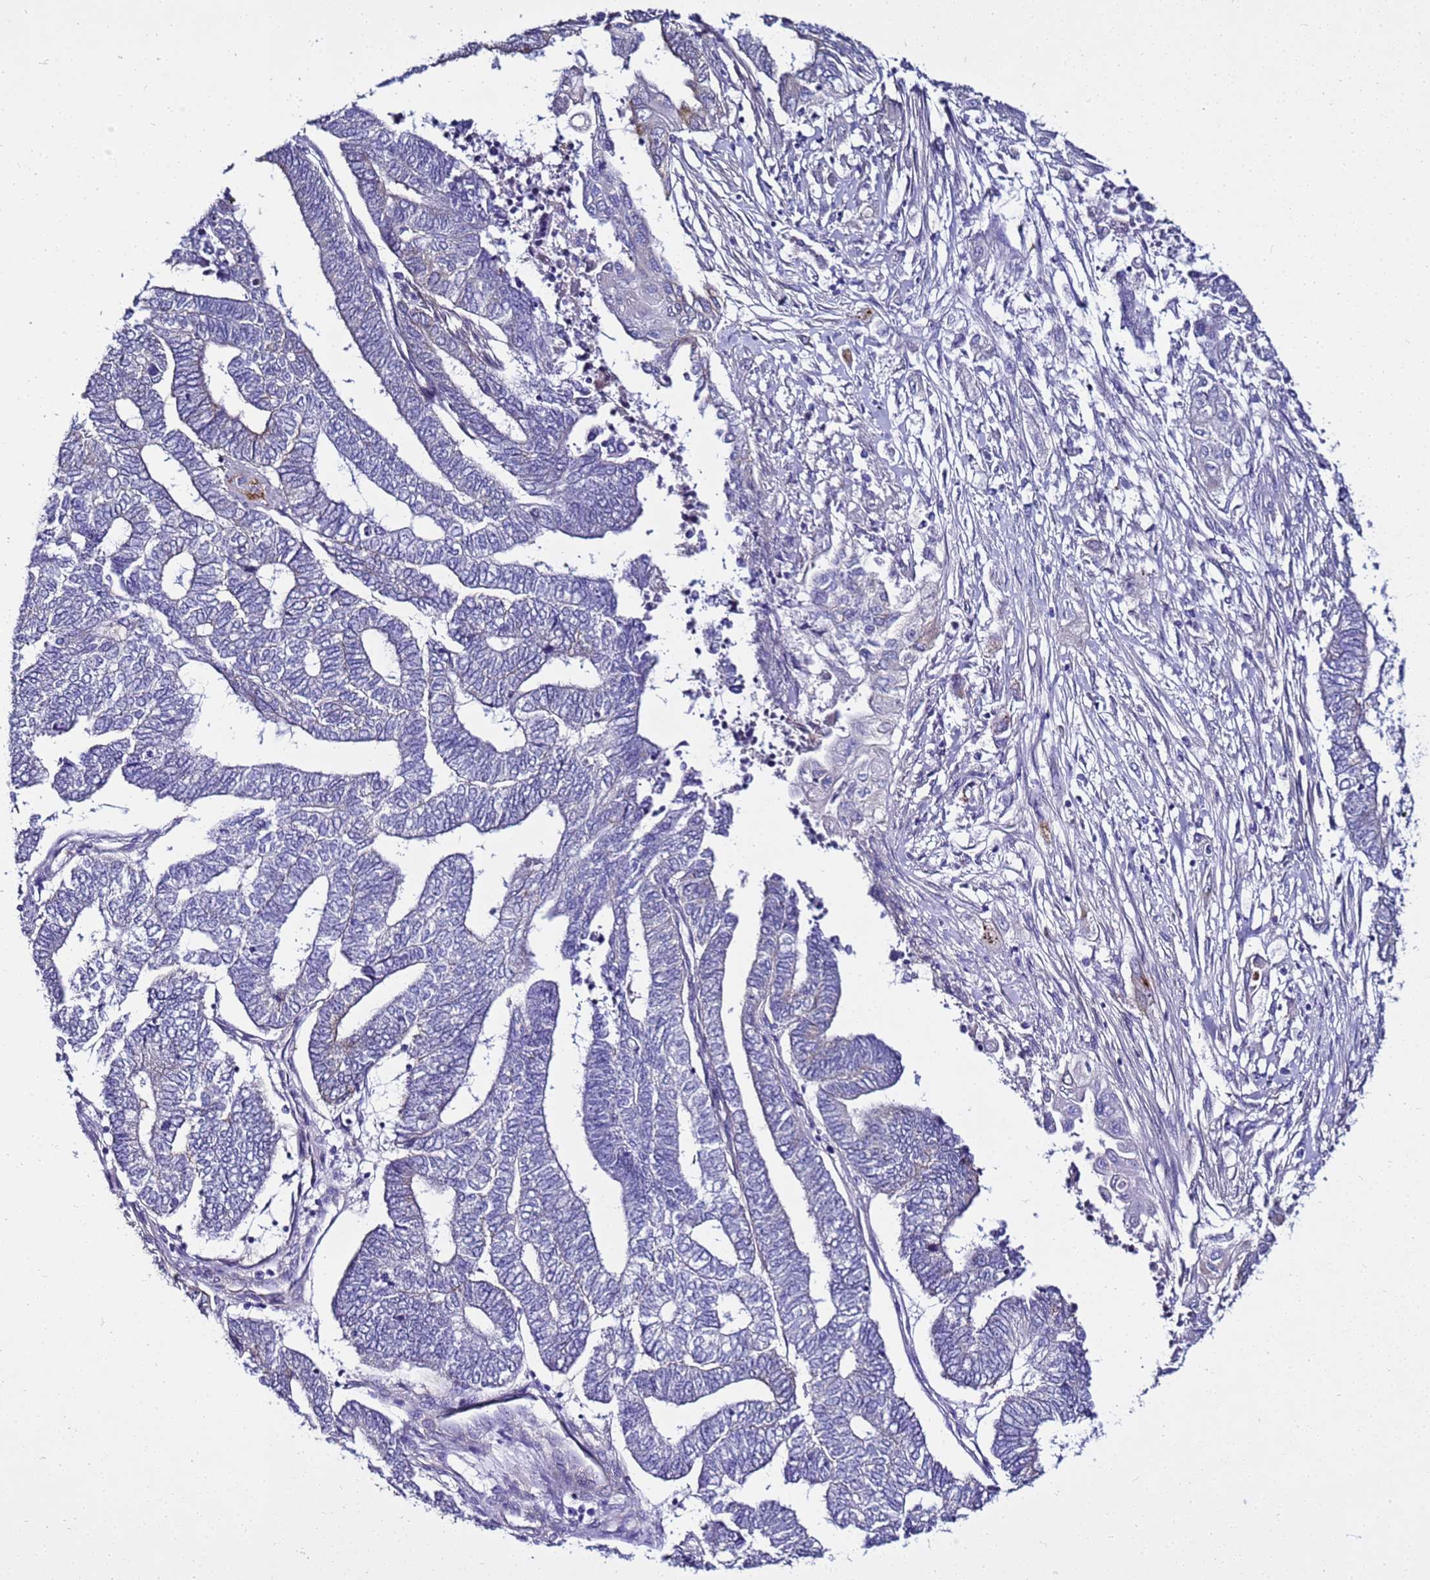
{"staining": {"intensity": "negative", "quantity": "none", "location": "none"}, "tissue": "endometrial cancer", "cell_type": "Tumor cells", "image_type": "cancer", "snomed": [{"axis": "morphology", "description": "Adenocarcinoma, NOS"}, {"axis": "topography", "description": "Uterus"}, {"axis": "topography", "description": "Endometrium"}], "caption": "Tumor cells show no significant staining in adenocarcinoma (endometrial). (Brightfield microscopy of DAB (3,3'-diaminobenzidine) immunohistochemistry at high magnification).", "gene": "FAM166B", "patient": {"sex": "female", "age": 70}}